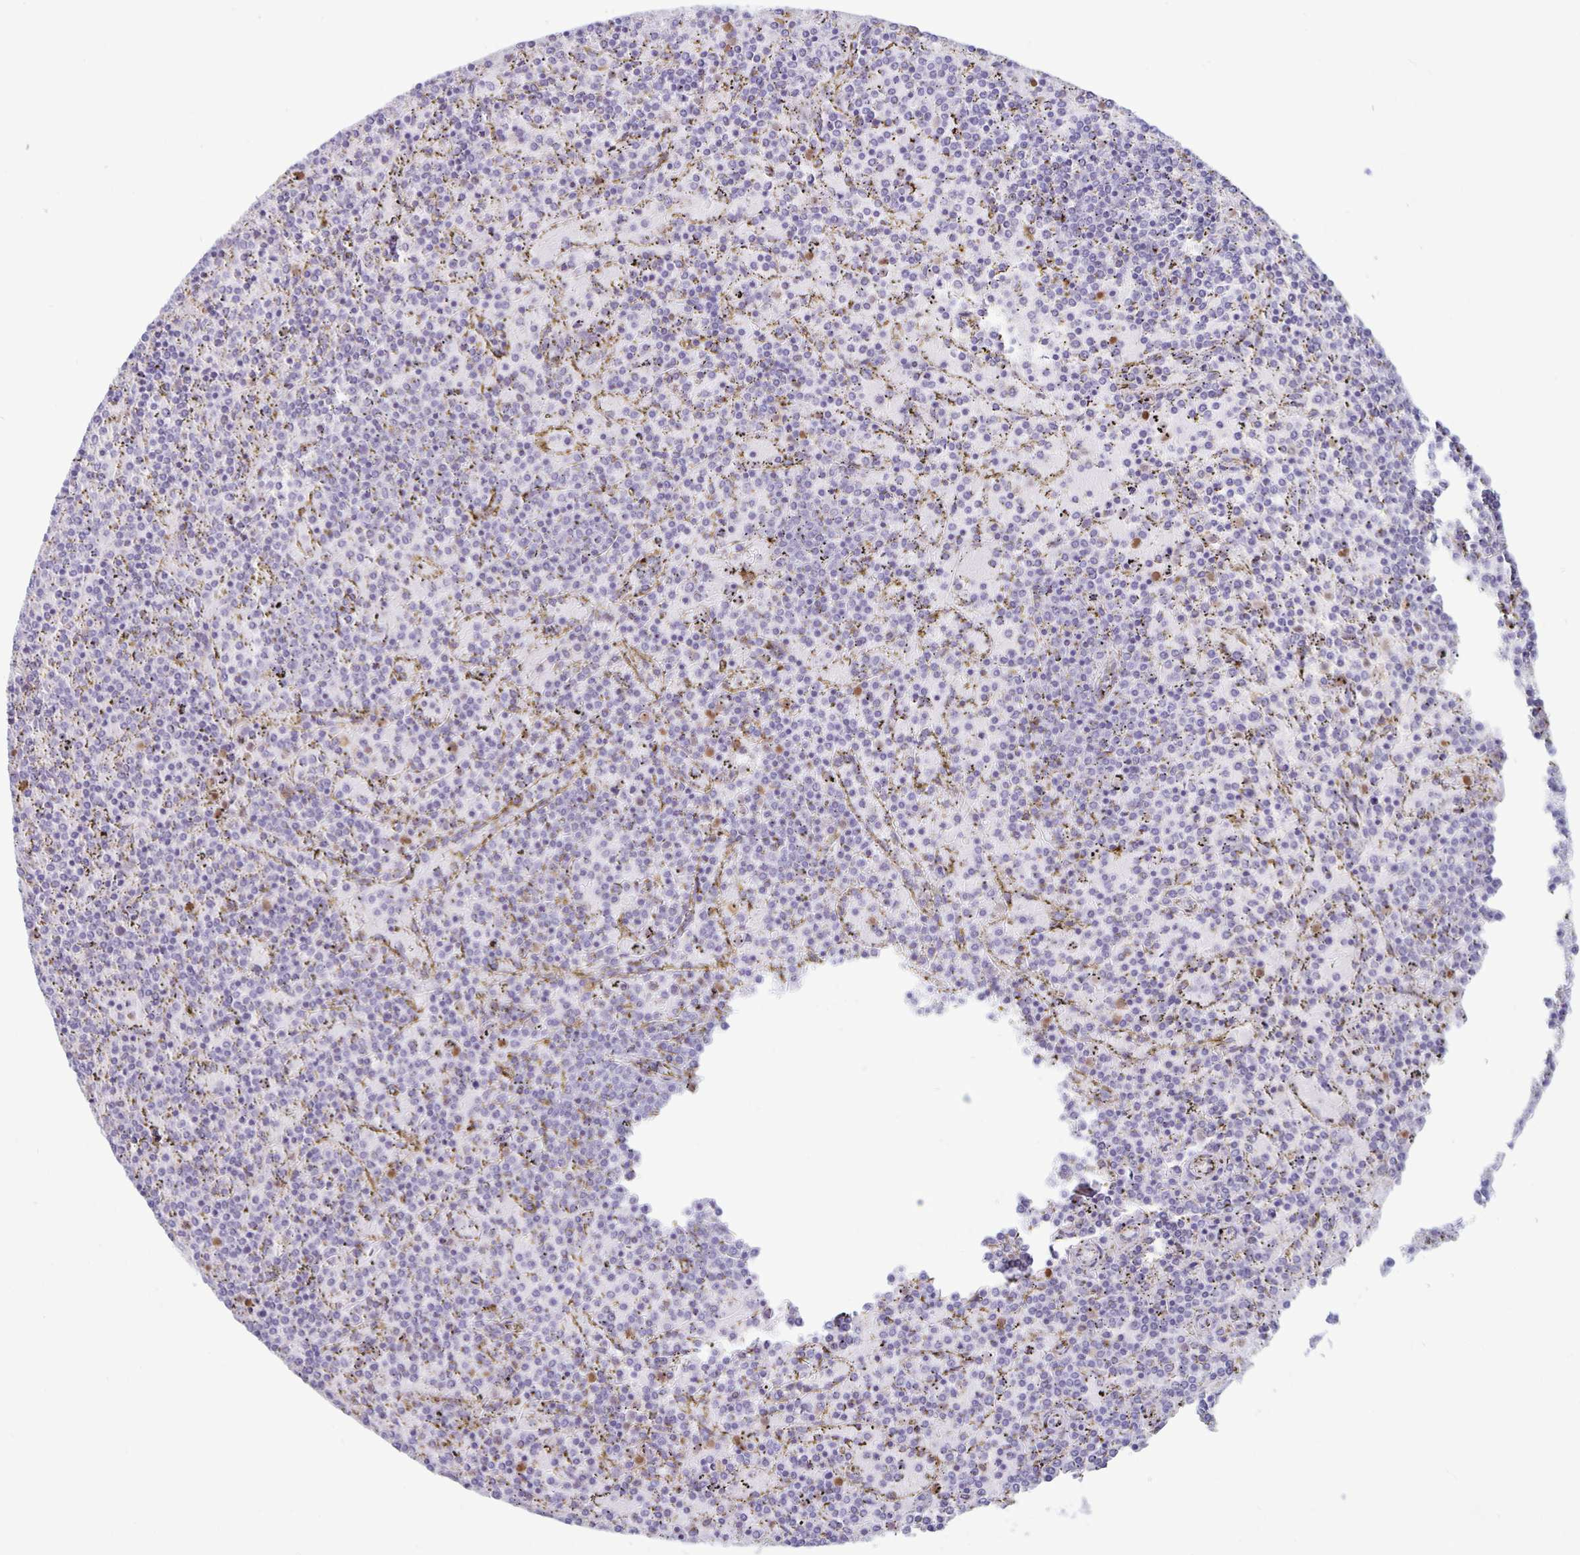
{"staining": {"intensity": "negative", "quantity": "none", "location": "none"}, "tissue": "lymphoma", "cell_type": "Tumor cells", "image_type": "cancer", "snomed": [{"axis": "morphology", "description": "Malignant lymphoma, non-Hodgkin's type, Low grade"}, {"axis": "topography", "description": "Spleen"}], "caption": "High magnification brightfield microscopy of malignant lymphoma, non-Hodgkin's type (low-grade) stained with DAB (3,3'-diaminobenzidine) (brown) and counterstained with hematoxylin (blue): tumor cells show no significant positivity.", "gene": "PLCB3", "patient": {"sex": "female", "age": 77}}